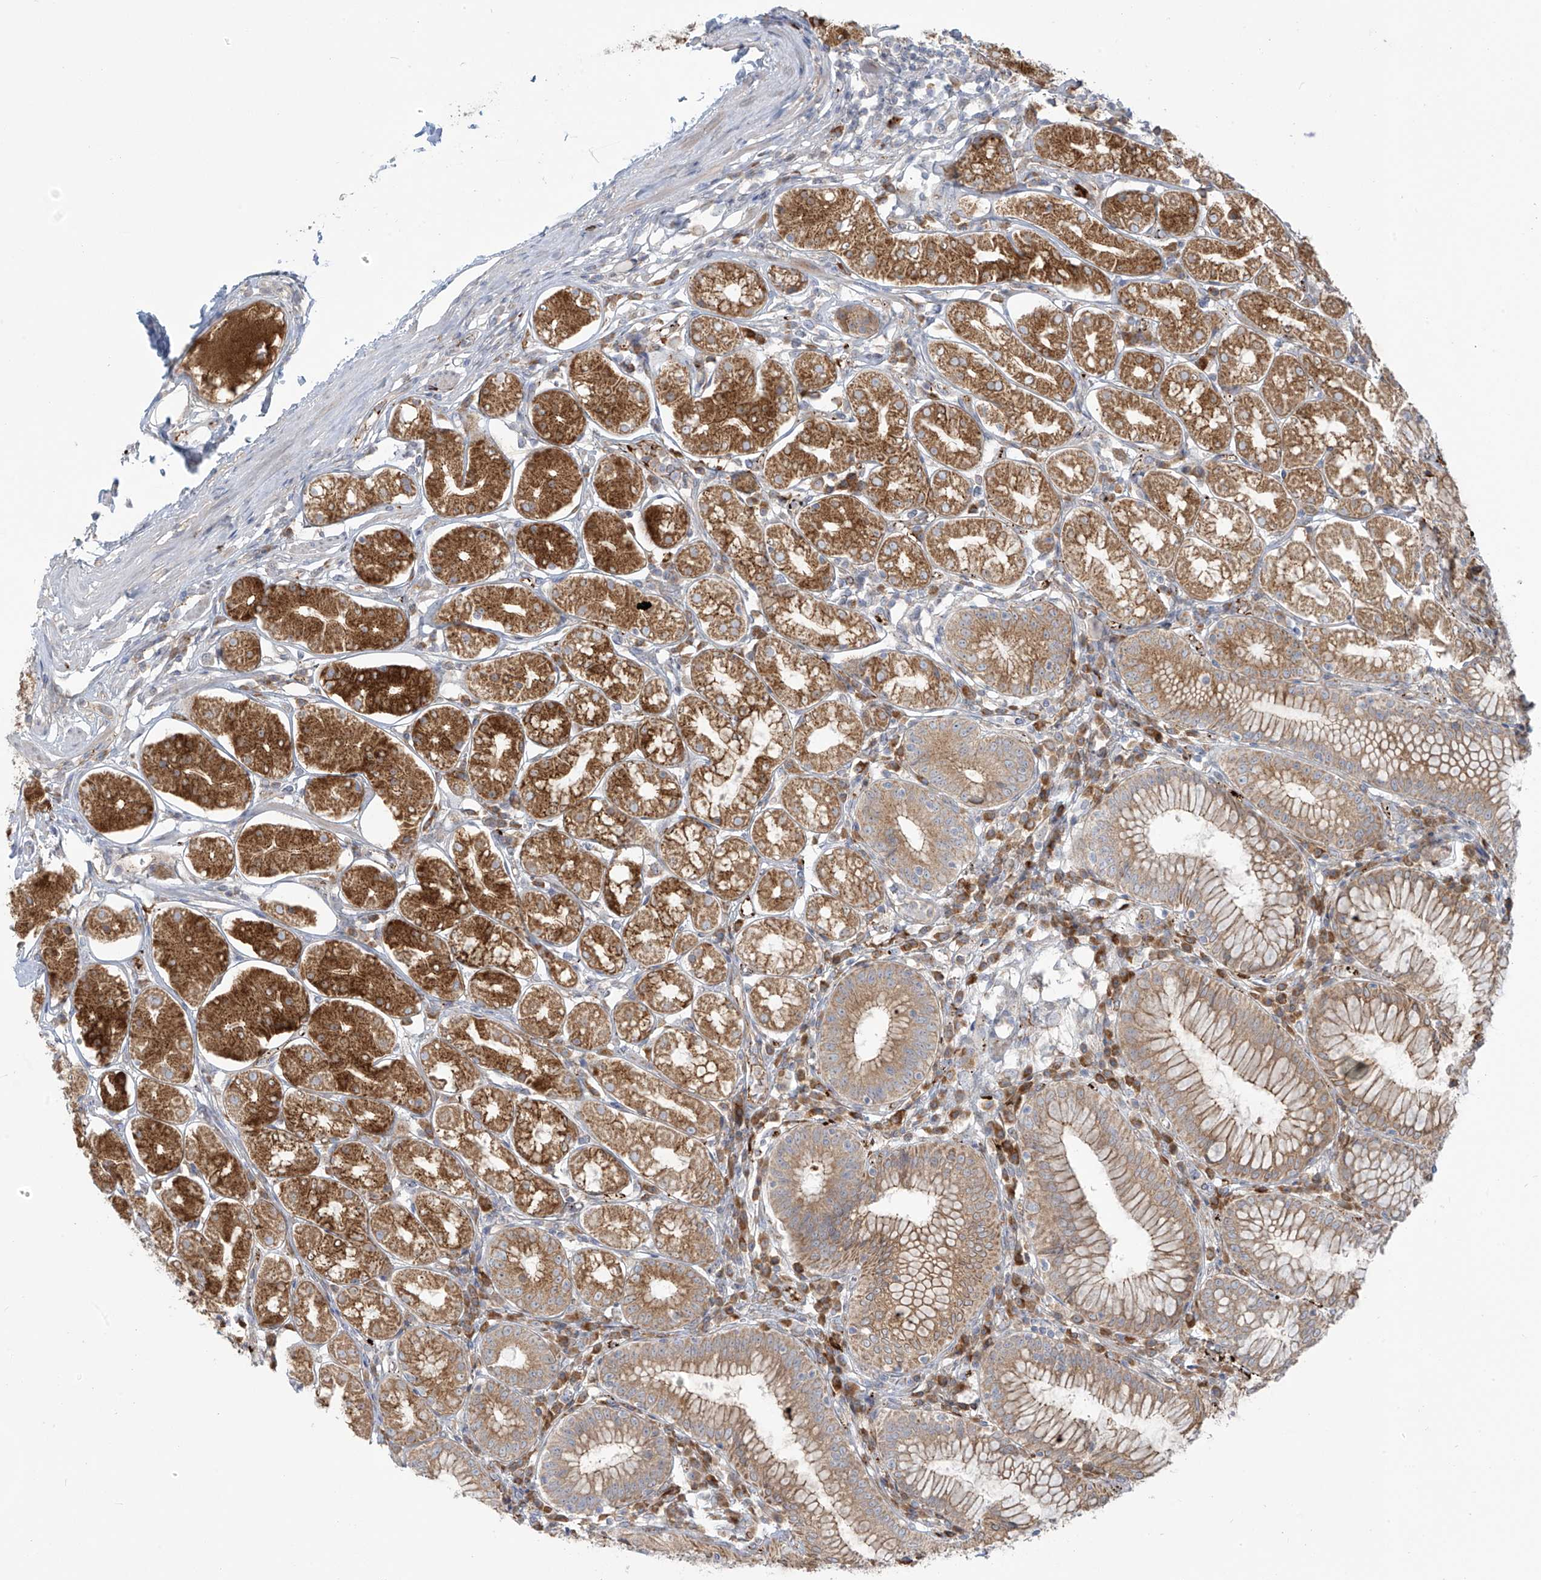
{"staining": {"intensity": "moderate", "quantity": ">75%", "location": "cytoplasmic/membranous"}, "tissue": "stomach", "cell_type": "Glandular cells", "image_type": "normal", "snomed": [{"axis": "morphology", "description": "Normal tissue, NOS"}, {"axis": "topography", "description": "Stomach, lower"}], "caption": "High-magnification brightfield microscopy of normal stomach stained with DAB (3,3'-diaminobenzidine) (brown) and counterstained with hematoxylin (blue). glandular cells exhibit moderate cytoplasmic/membranous positivity is appreciated in about>75% of cells. (Stains: DAB in brown, nuclei in blue, Microscopy: brightfield microscopy at high magnification).", "gene": "LZTS3", "patient": {"sex": "female", "age": 56}}